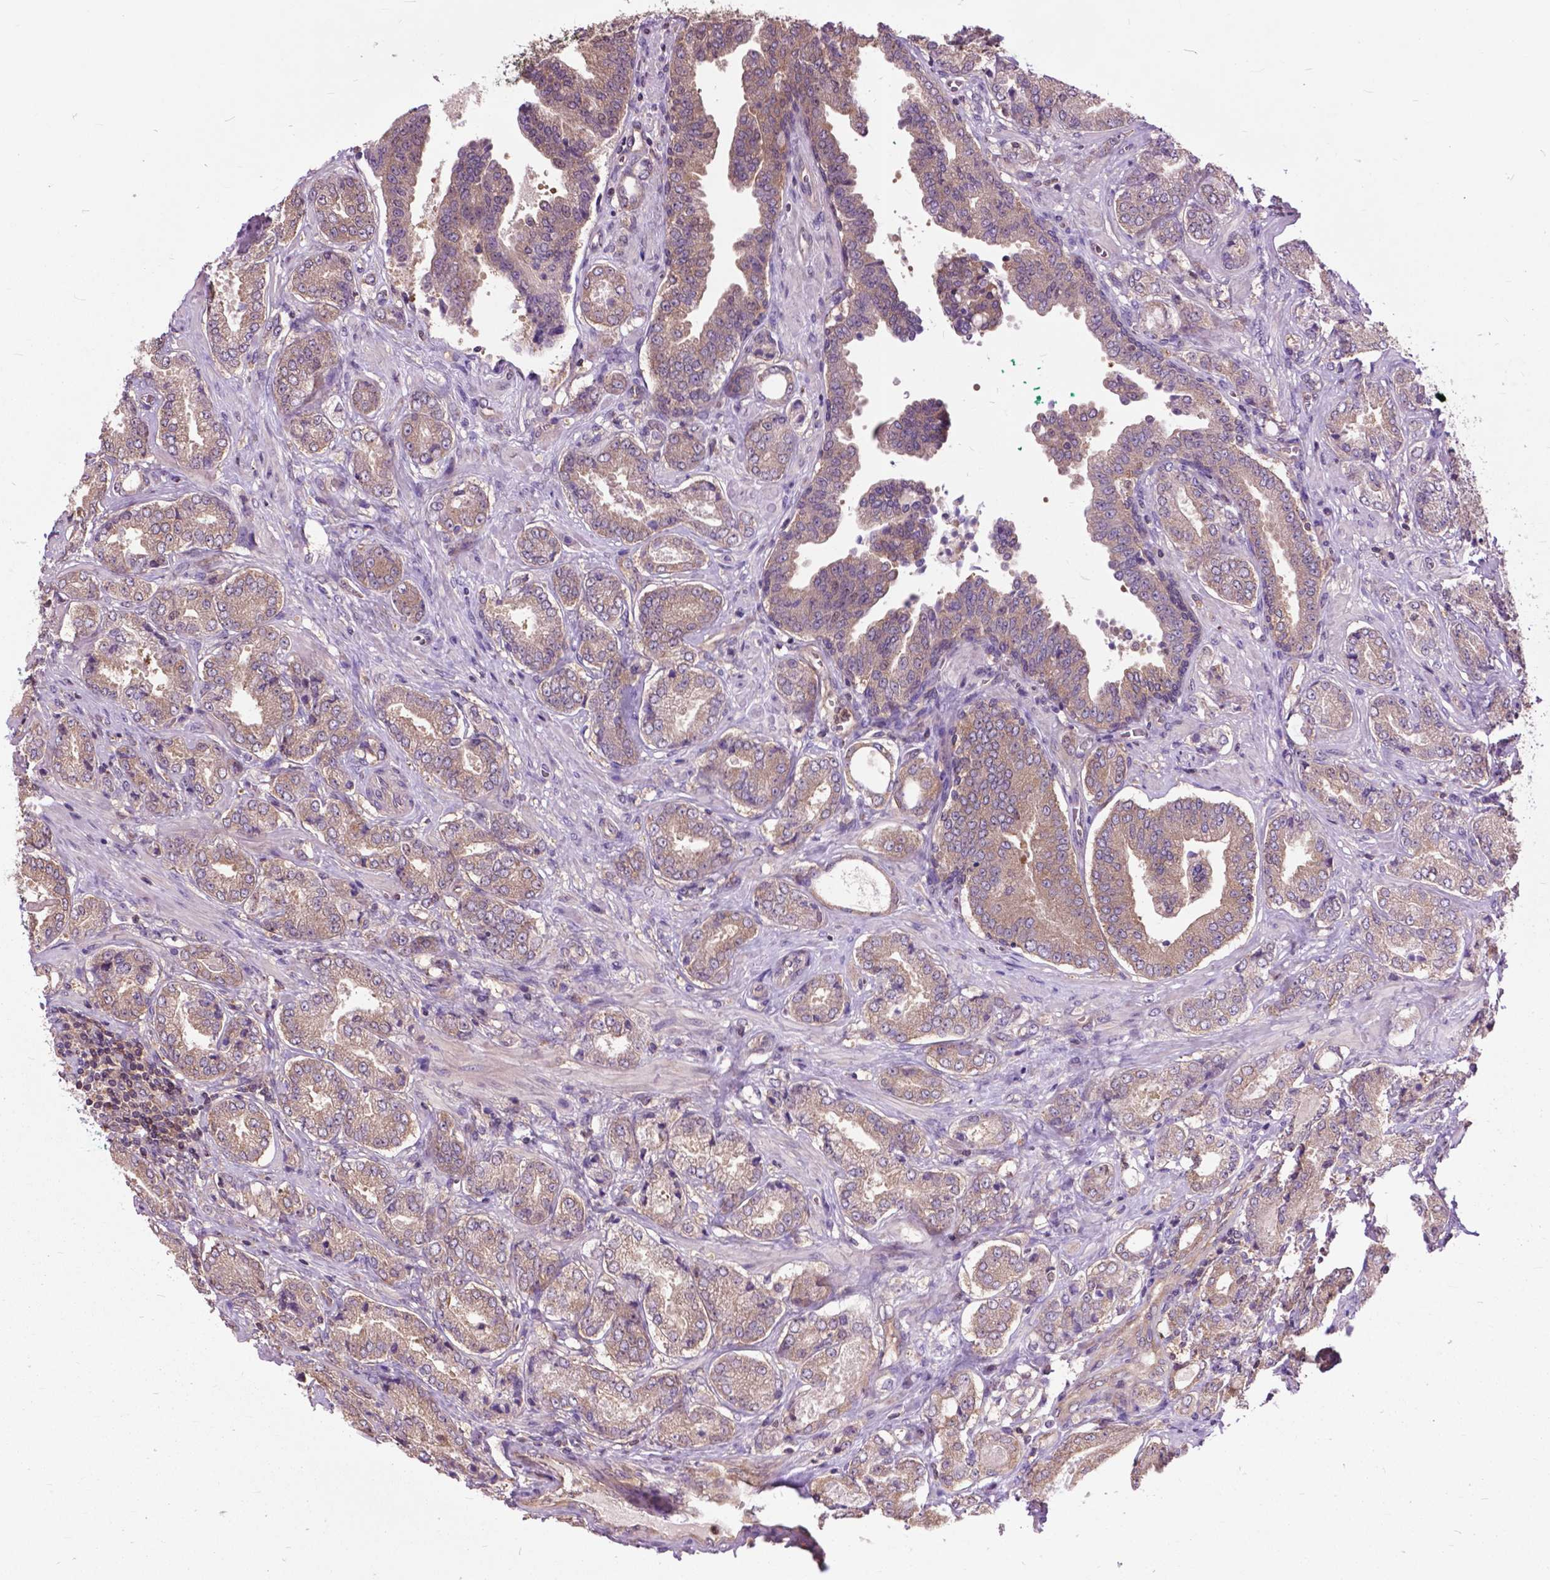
{"staining": {"intensity": "weak", "quantity": "25%-75%", "location": "cytoplasmic/membranous"}, "tissue": "prostate cancer", "cell_type": "Tumor cells", "image_type": "cancer", "snomed": [{"axis": "morphology", "description": "Adenocarcinoma, NOS"}, {"axis": "topography", "description": "Prostate"}], "caption": "High-magnification brightfield microscopy of prostate cancer (adenocarcinoma) stained with DAB (brown) and counterstained with hematoxylin (blue). tumor cells exhibit weak cytoplasmic/membranous expression is present in about25%-75% of cells.", "gene": "ARAF", "patient": {"sex": "male", "age": 64}}